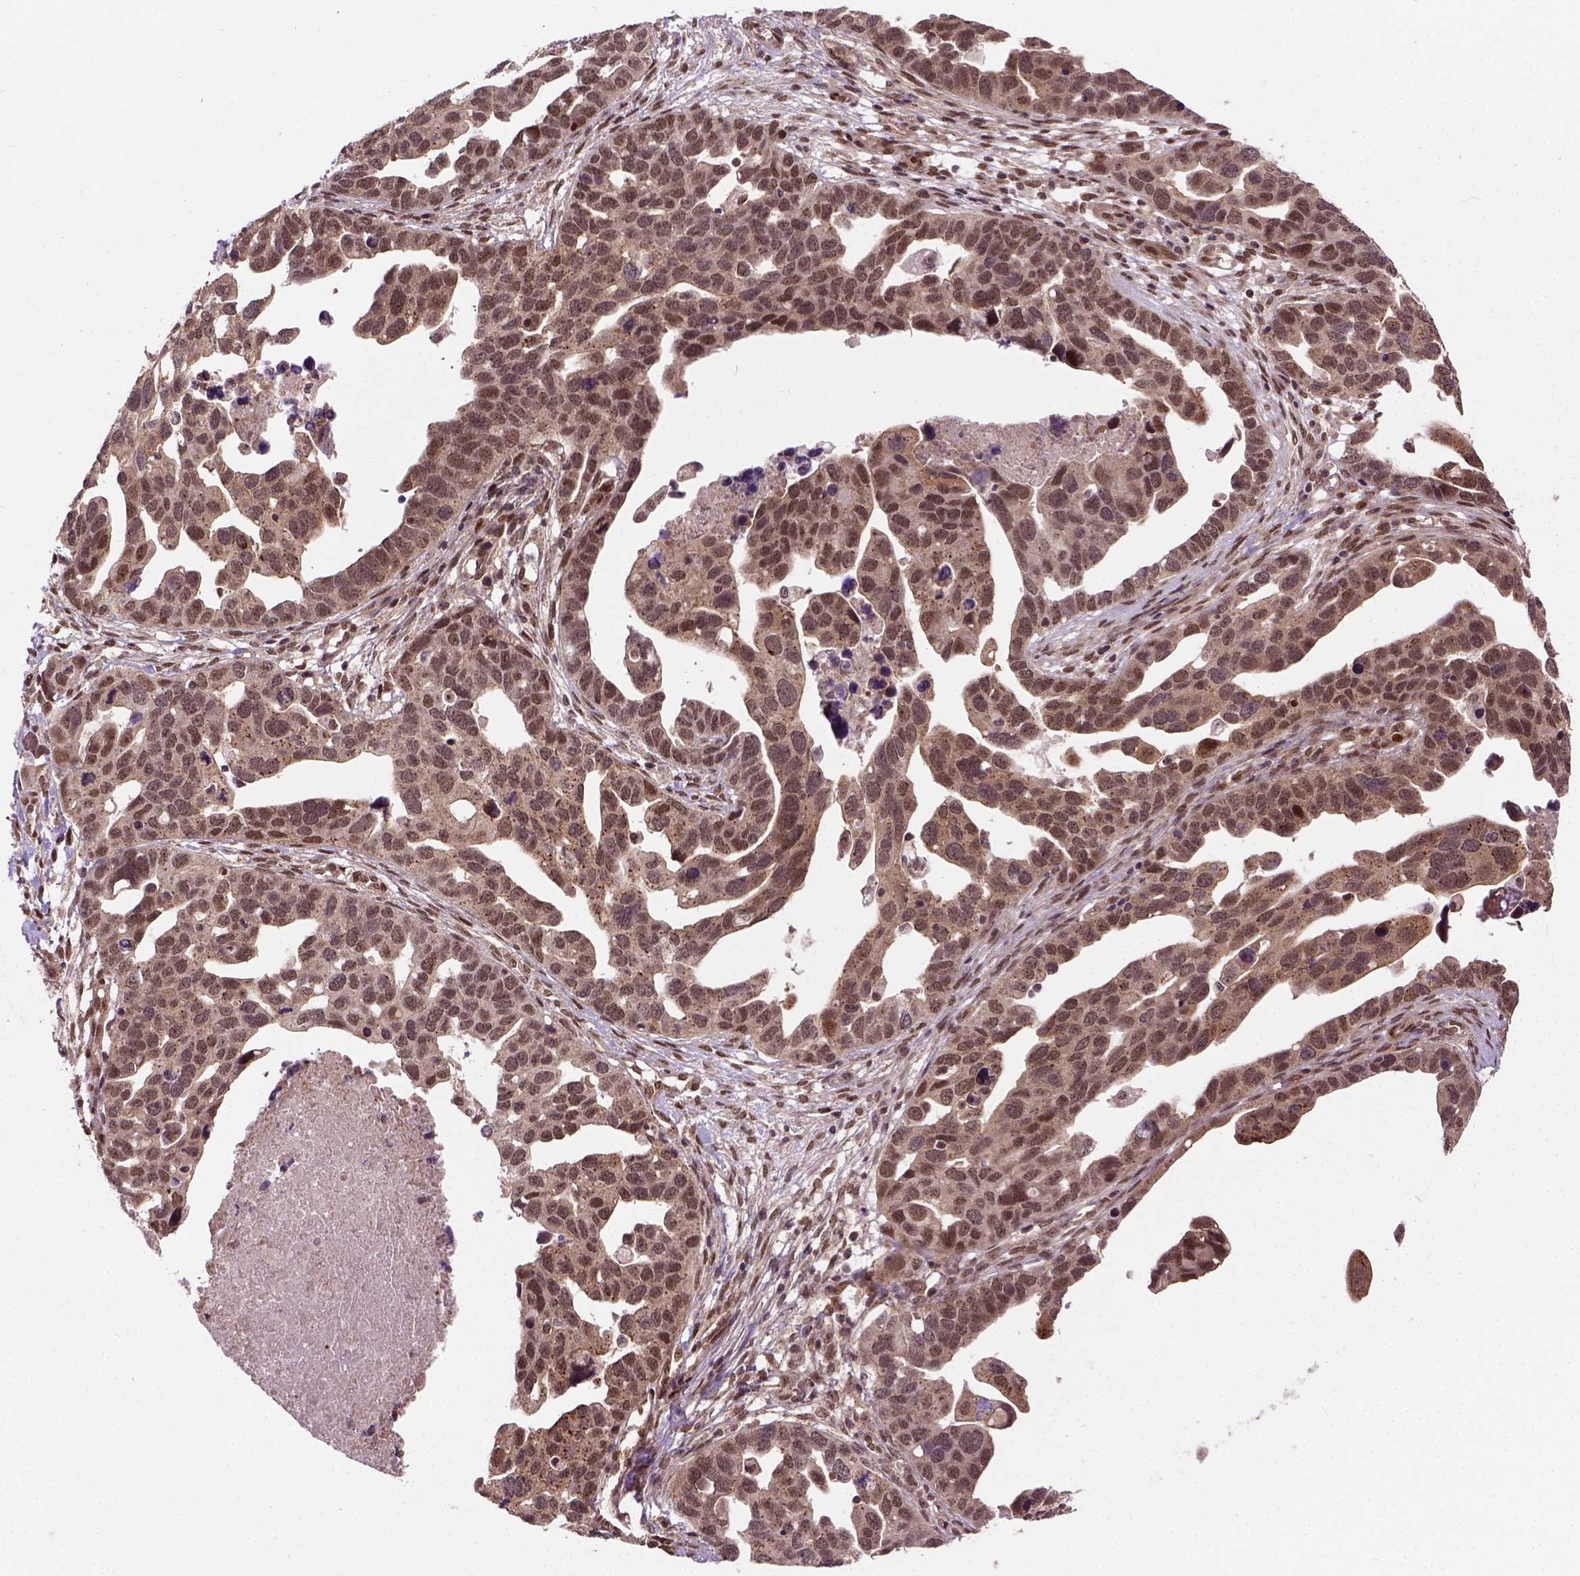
{"staining": {"intensity": "moderate", "quantity": ">75%", "location": "nuclear"}, "tissue": "ovarian cancer", "cell_type": "Tumor cells", "image_type": "cancer", "snomed": [{"axis": "morphology", "description": "Cystadenocarcinoma, serous, NOS"}, {"axis": "topography", "description": "Ovary"}], "caption": "The micrograph shows staining of ovarian cancer (serous cystadenocarcinoma), revealing moderate nuclear protein positivity (brown color) within tumor cells.", "gene": "ZNF630", "patient": {"sex": "female", "age": 54}}